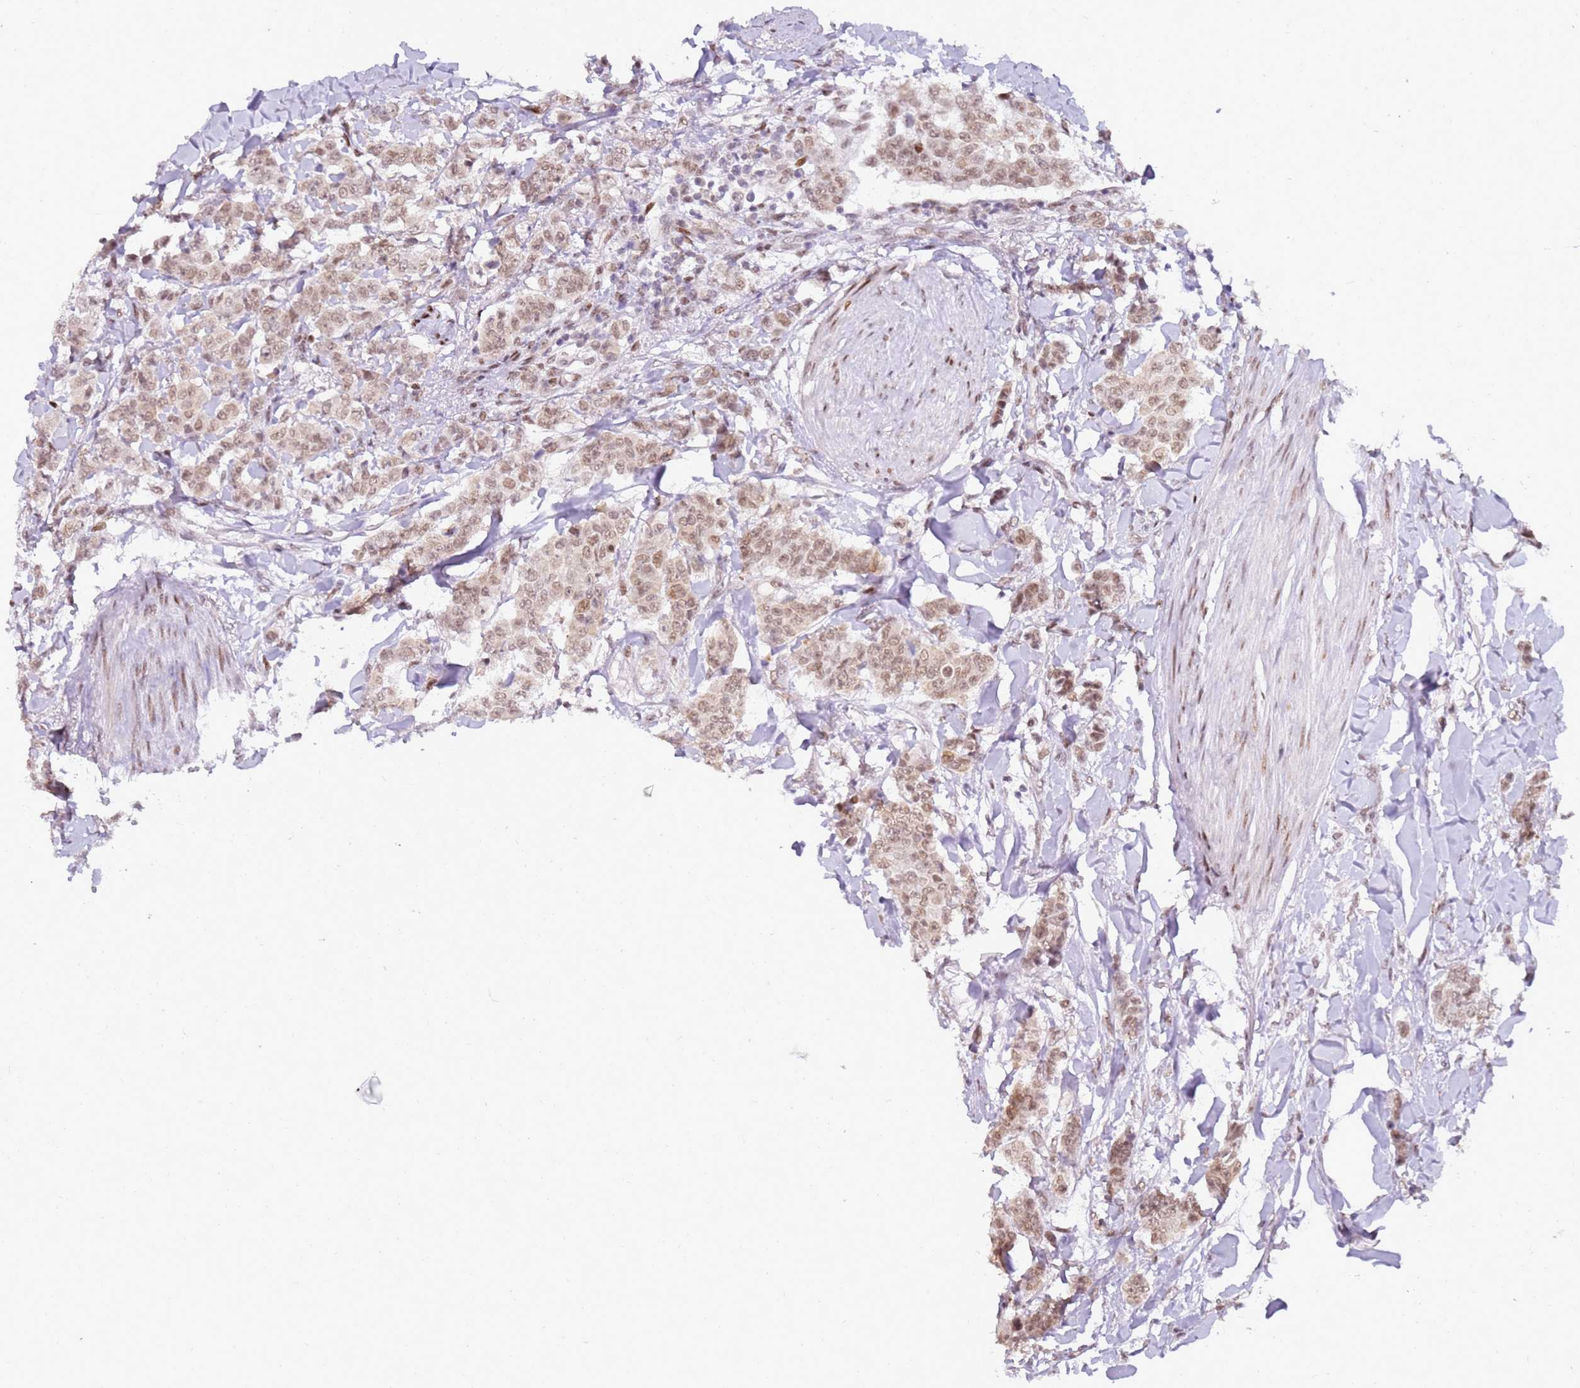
{"staining": {"intensity": "weak", "quantity": ">75%", "location": "nuclear"}, "tissue": "breast cancer", "cell_type": "Tumor cells", "image_type": "cancer", "snomed": [{"axis": "morphology", "description": "Duct carcinoma"}, {"axis": "topography", "description": "Breast"}], "caption": "Immunohistochemical staining of human breast intraductal carcinoma displays weak nuclear protein staining in approximately >75% of tumor cells.", "gene": "PHC2", "patient": {"sex": "female", "age": 40}}